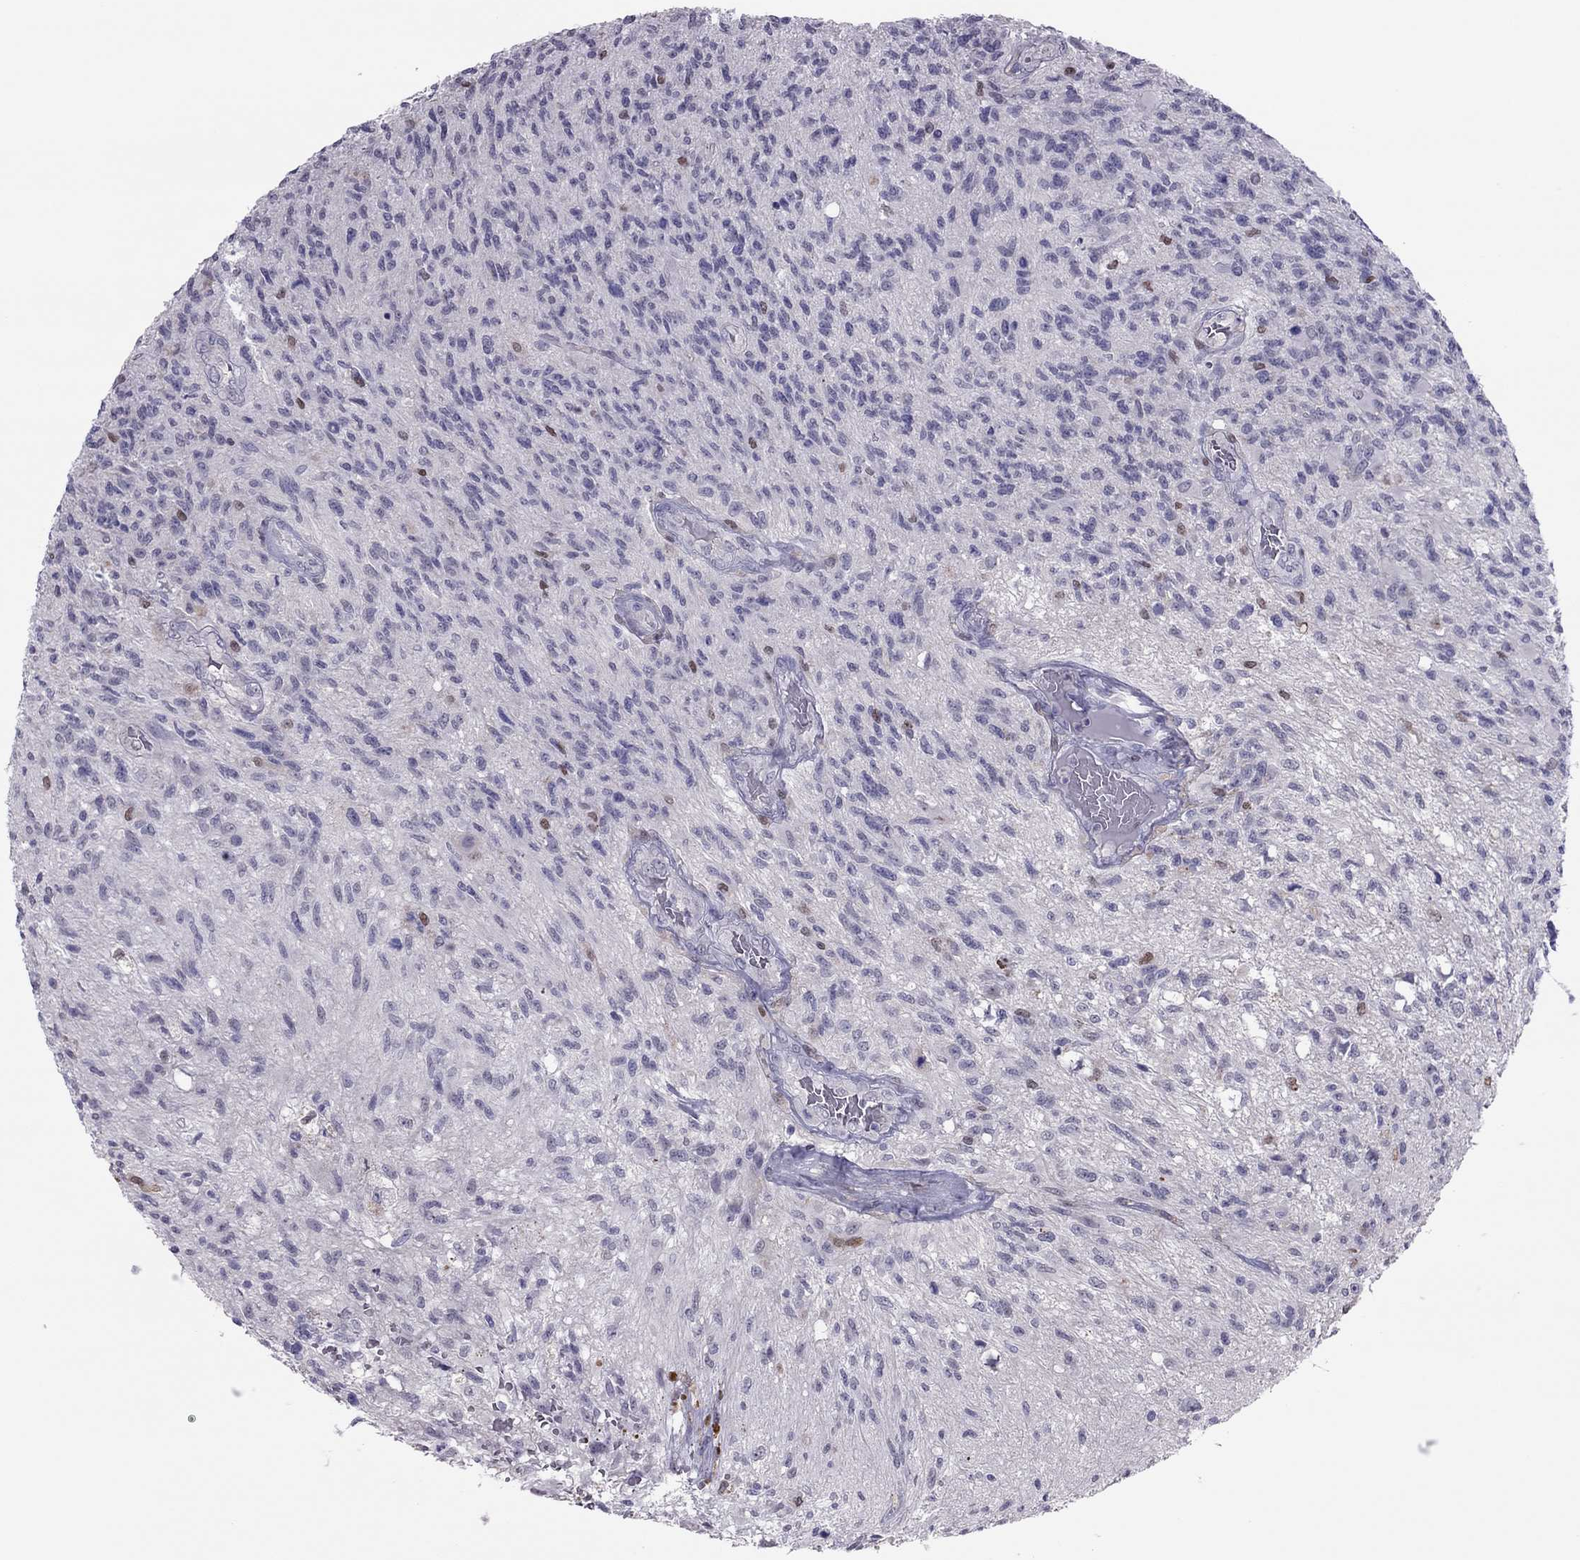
{"staining": {"intensity": "negative", "quantity": "none", "location": "none"}, "tissue": "glioma", "cell_type": "Tumor cells", "image_type": "cancer", "snomed": [{"axis": "morphology", "description": "Glioma, malignant, High grade"}, {"axis": "topography", "description": "Brain"}], "caption": "Malignant glioma (high-grade) stained for a protein using immunohistochemistry (IHC) demonstrates no staining tumor cells.", "gene": "SPINT3", "patient": {"sex": "male", "age": 56}}